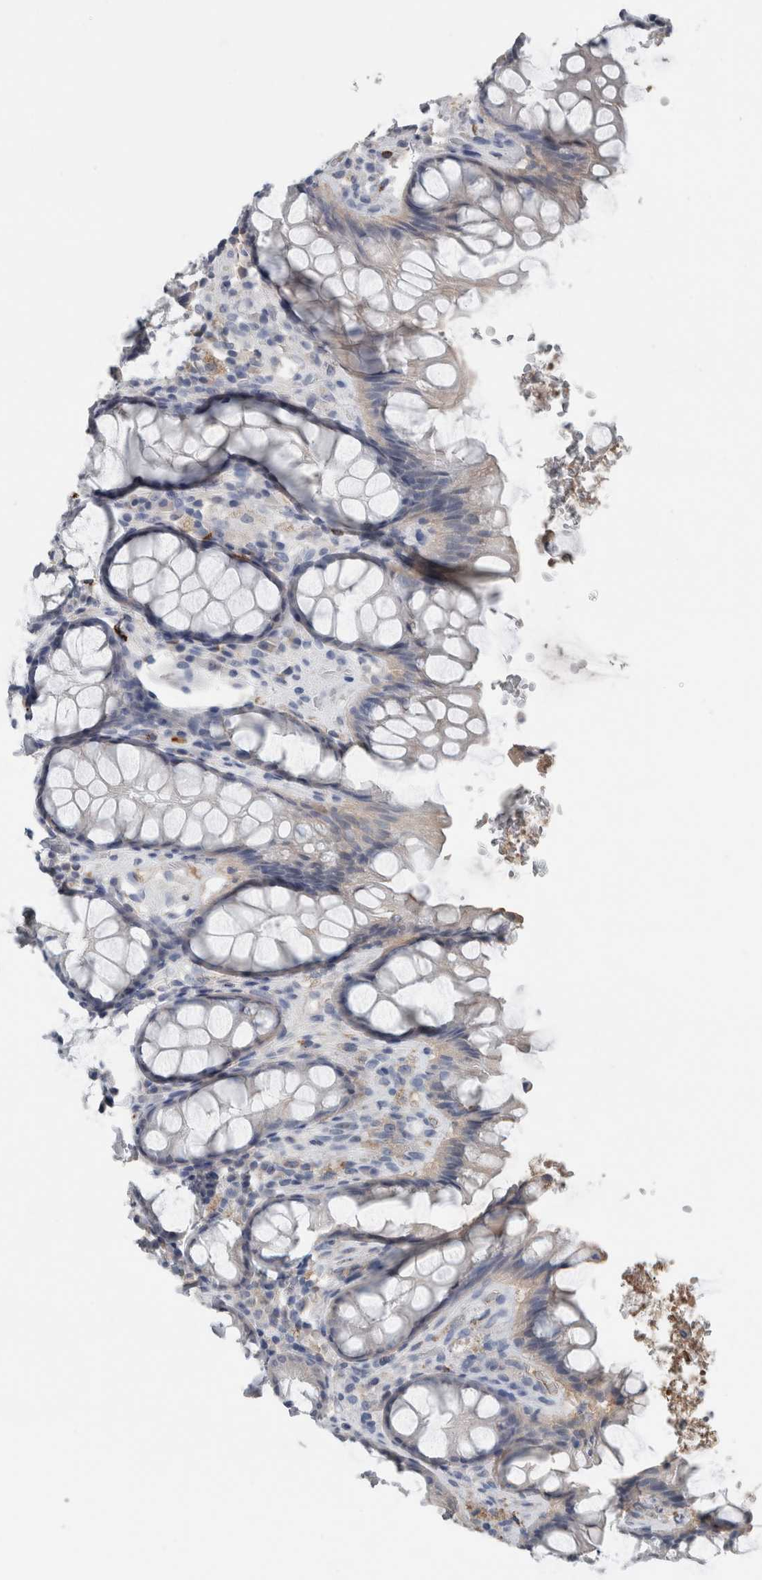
{"staining": {"intensity": "negative", "quantity": "none", "location": "none"}, "tissue": "rectum", "cell_type": "Glandular cells", "image_type": "normal", "snomed": [{"axis": "morphology", "description": "Normal tissue, NOS"}, {"axis": "topography", "description": "Rectum"}], "caption": "Immunohistochemistry micrograph of normal rectum stained for a protein (brown), which shows no expression in glandular cells. (DAB immunohistochemistry (IHC) visualized using brightfield microscopy, high magnification).", "gene": "CRNN", "patient": {"sex": "male", "age": 64}}